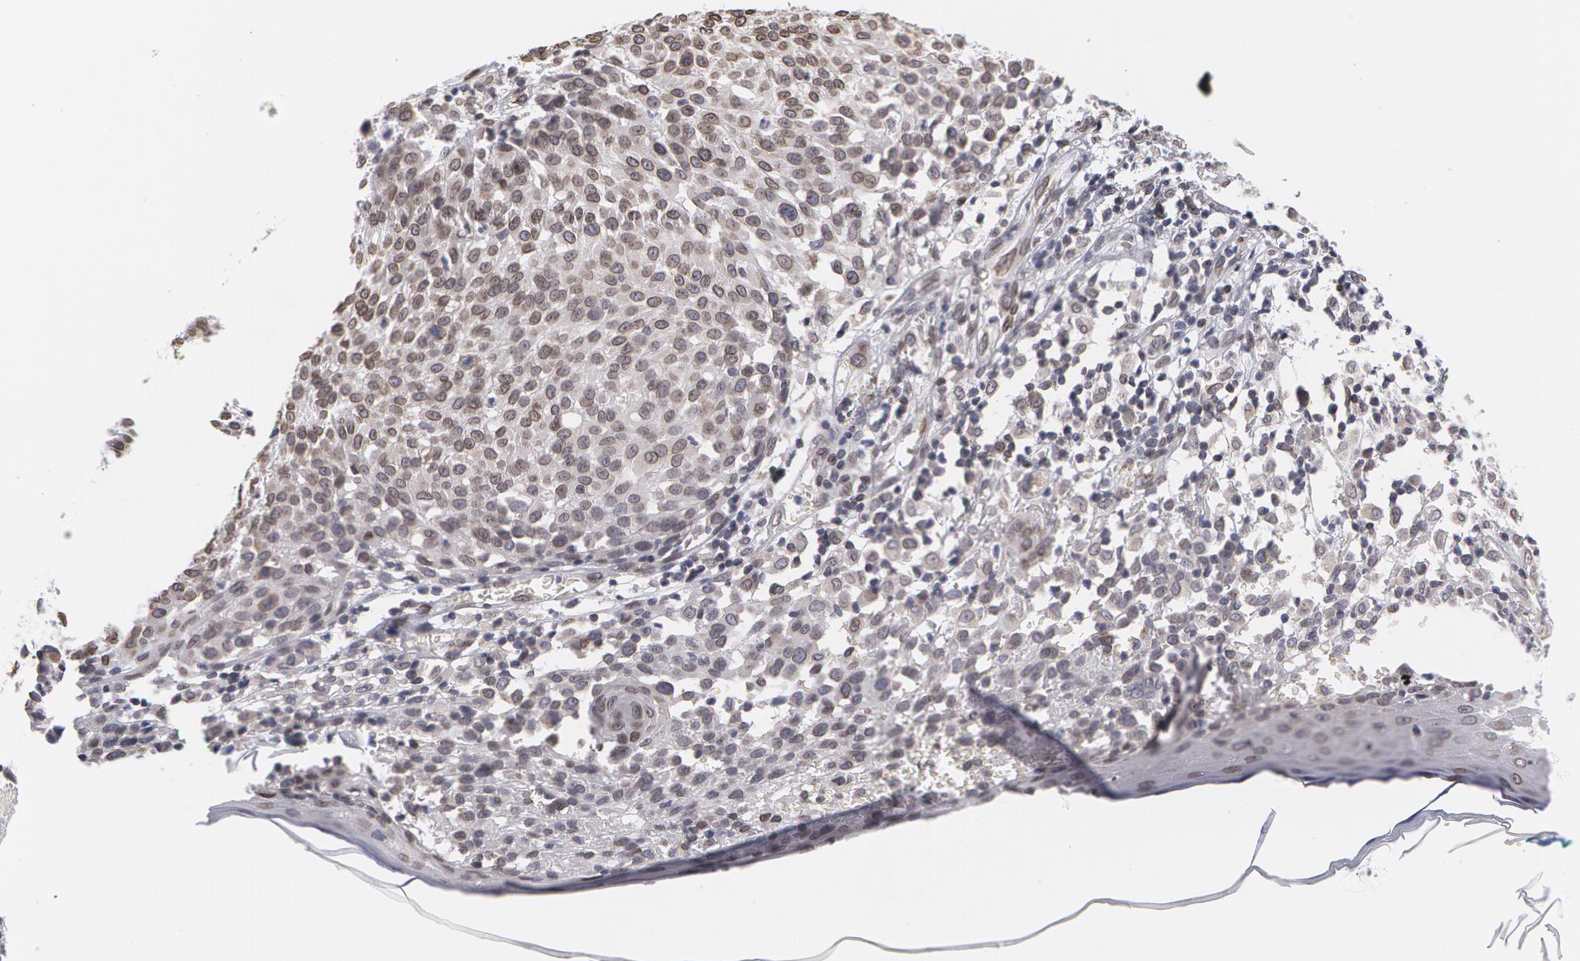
{"staining": {"intensity": "weak", "quantity": "25%-75%", "location": "nuclear"}, "tissue": "melanoma", "cell_type": "Tumor cells", "image_type": "cancer", "snomed": [{"axis": "morphology", "description": "Malignant melanoma, NOS"}, {"axis": "topography", "description": "Skin"}], "caption": "Melanoma was stained to show a protein in brown. There is low levels of weak nuclear positivity in about 25%-75% of tumor cells.", "gene": "EMD", "patient": {"sex": "female", "age": 49}}